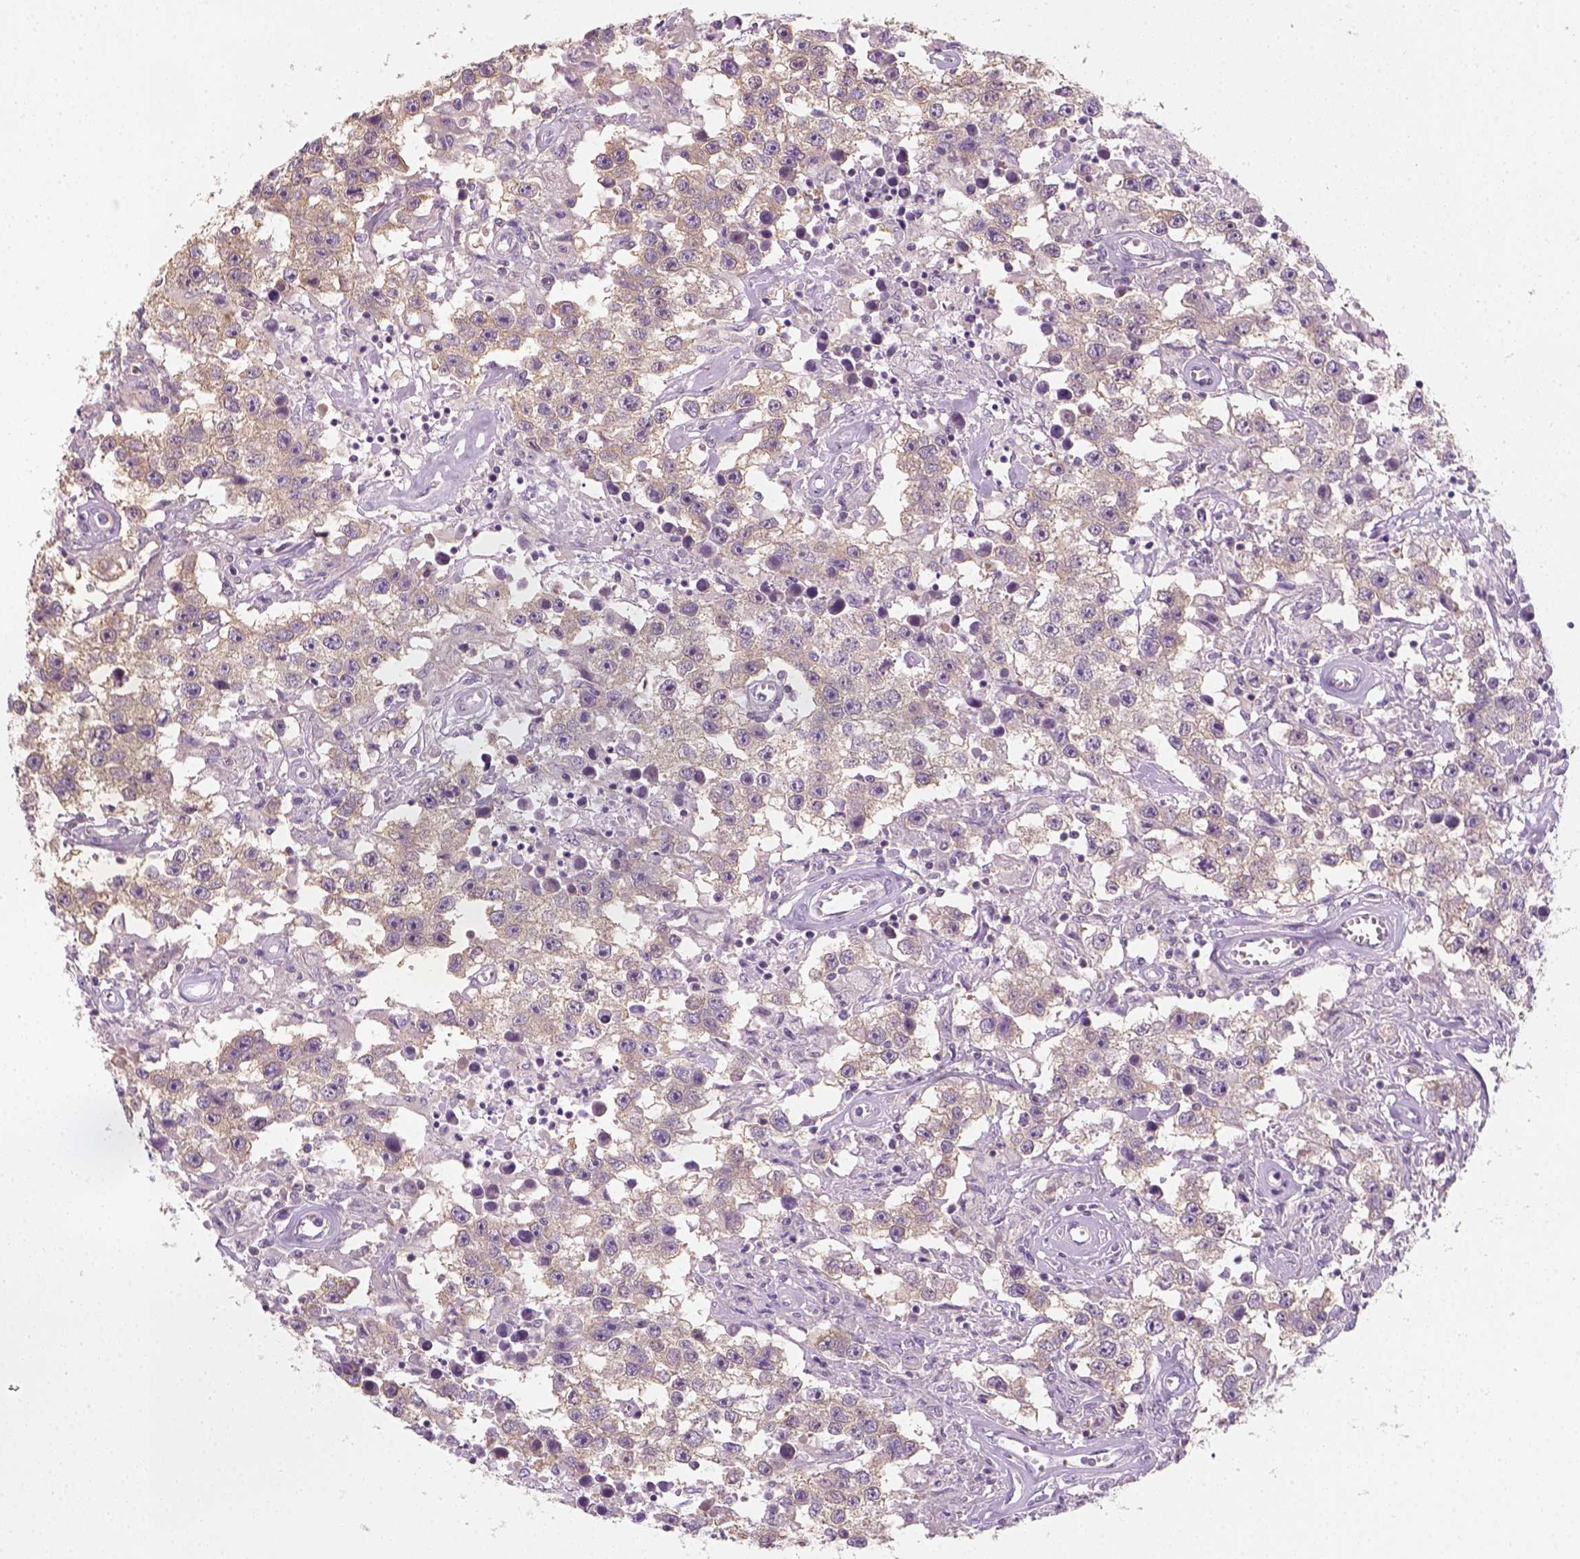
{"staining": {"intensity": "weak", "quantity": ">75%", "location": "cytoplasmic/membranous"}, "tissue": "testis cancer", "cell_type": "Tumor cells", "image_type": "cancer", "snomed": [{"axis": "morphology", "description": "Seminoma, NOS"}, {"axis": "topography", "description": "Testis"}], "caption": "Brown immunohistochemical staining in human testis cancer exhibits weak cytoplasmic/membranous staining in about >75% of tumor cells.", "gene": "EPHB1", "patient": {"sex": "male", "age": 43}}